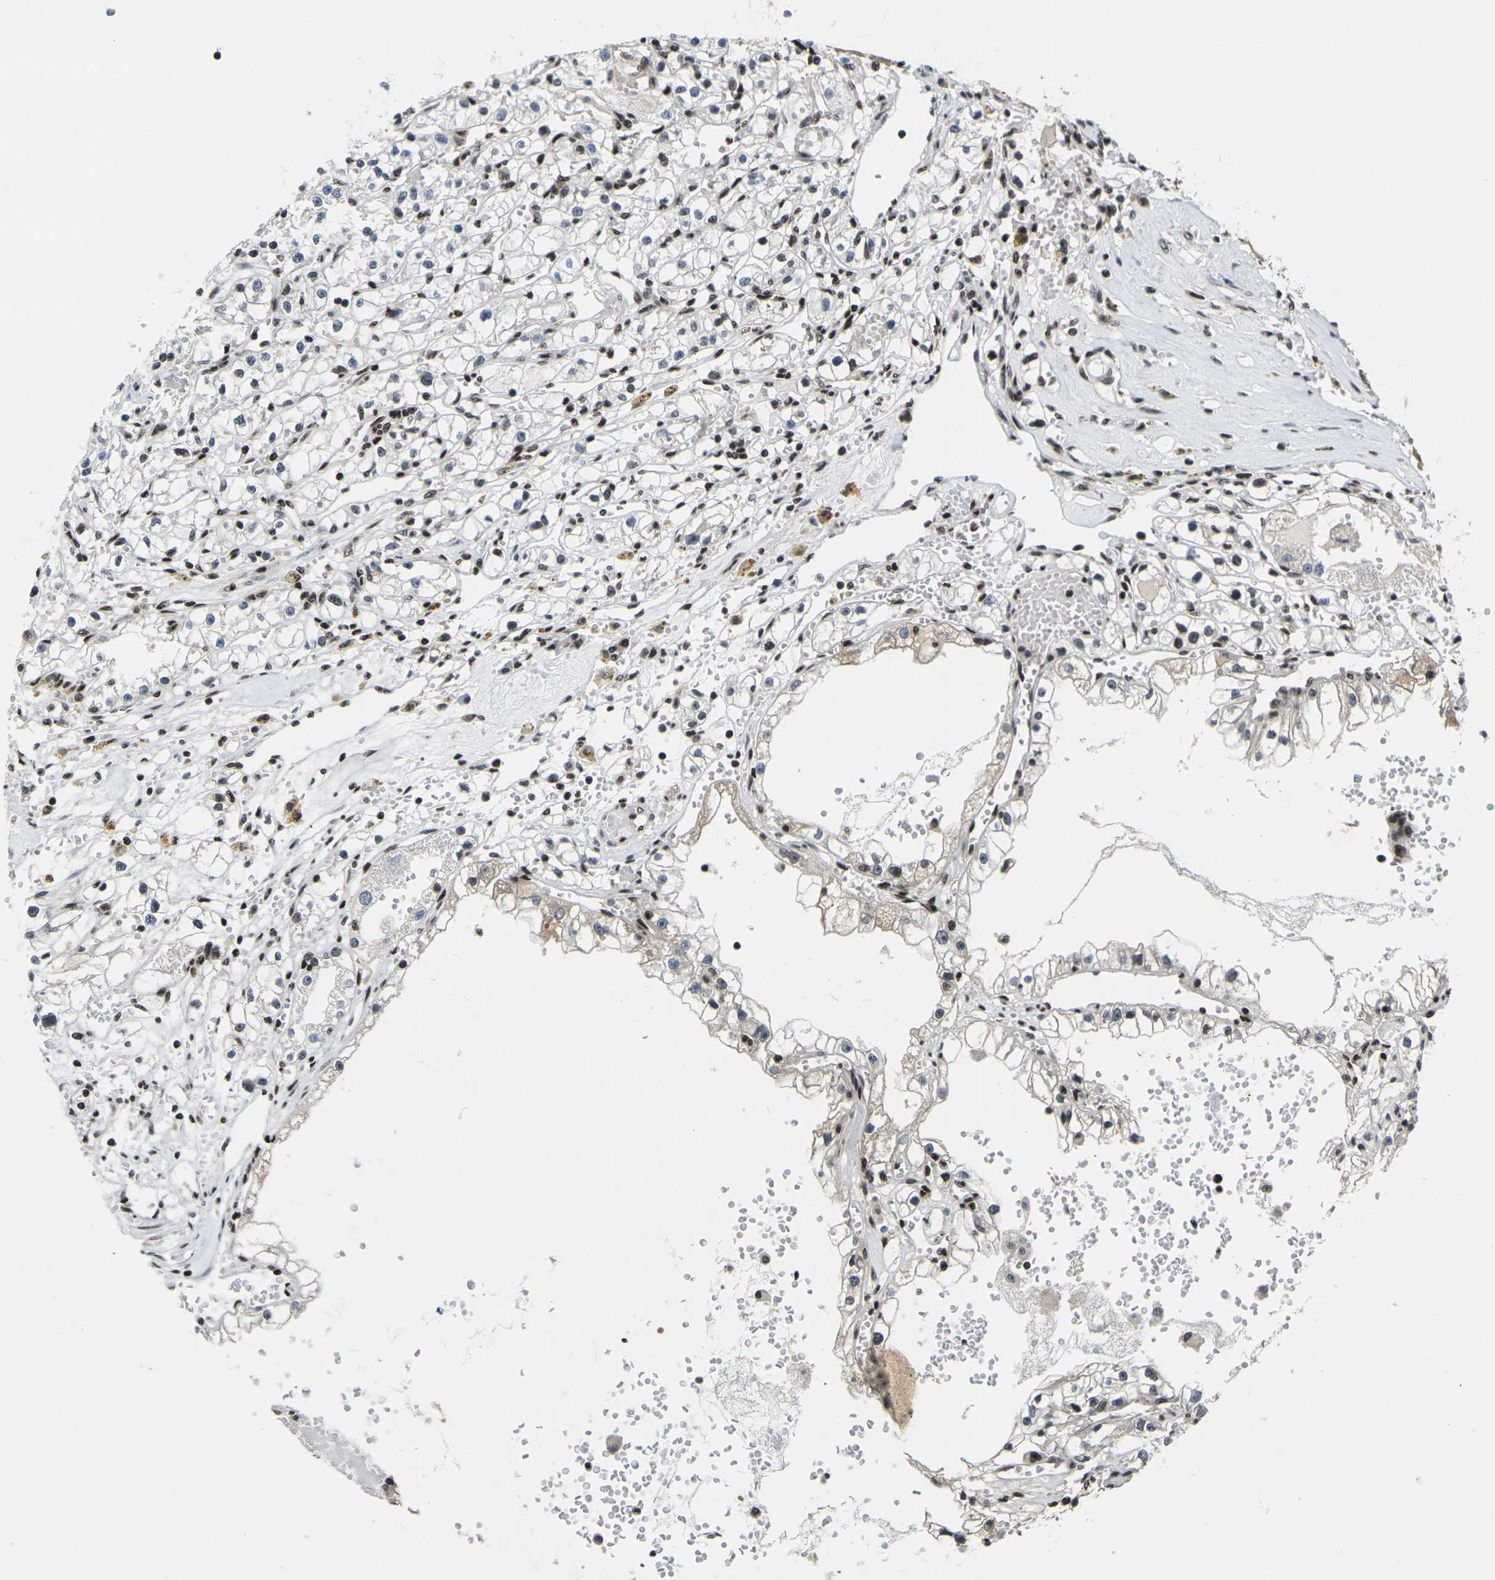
{"staining": {"intensity": "negative", "quantity": "none", "location": "none"}, "tissue": "renal cancer", "cell_type": "Tumor cells", "image_type": "cancer", "snomed": [{"axis": "morphology", "description": "Adenocarcinoma, NOS"}, {"axis": "topography", "description": "Kidney"}], "caption": "The photomicrograph displays no staining of tumor cells in renal cancer (adenocarcinoma).", "gene": "H1-10", "patient": {"sex": "male", "age": 56}}